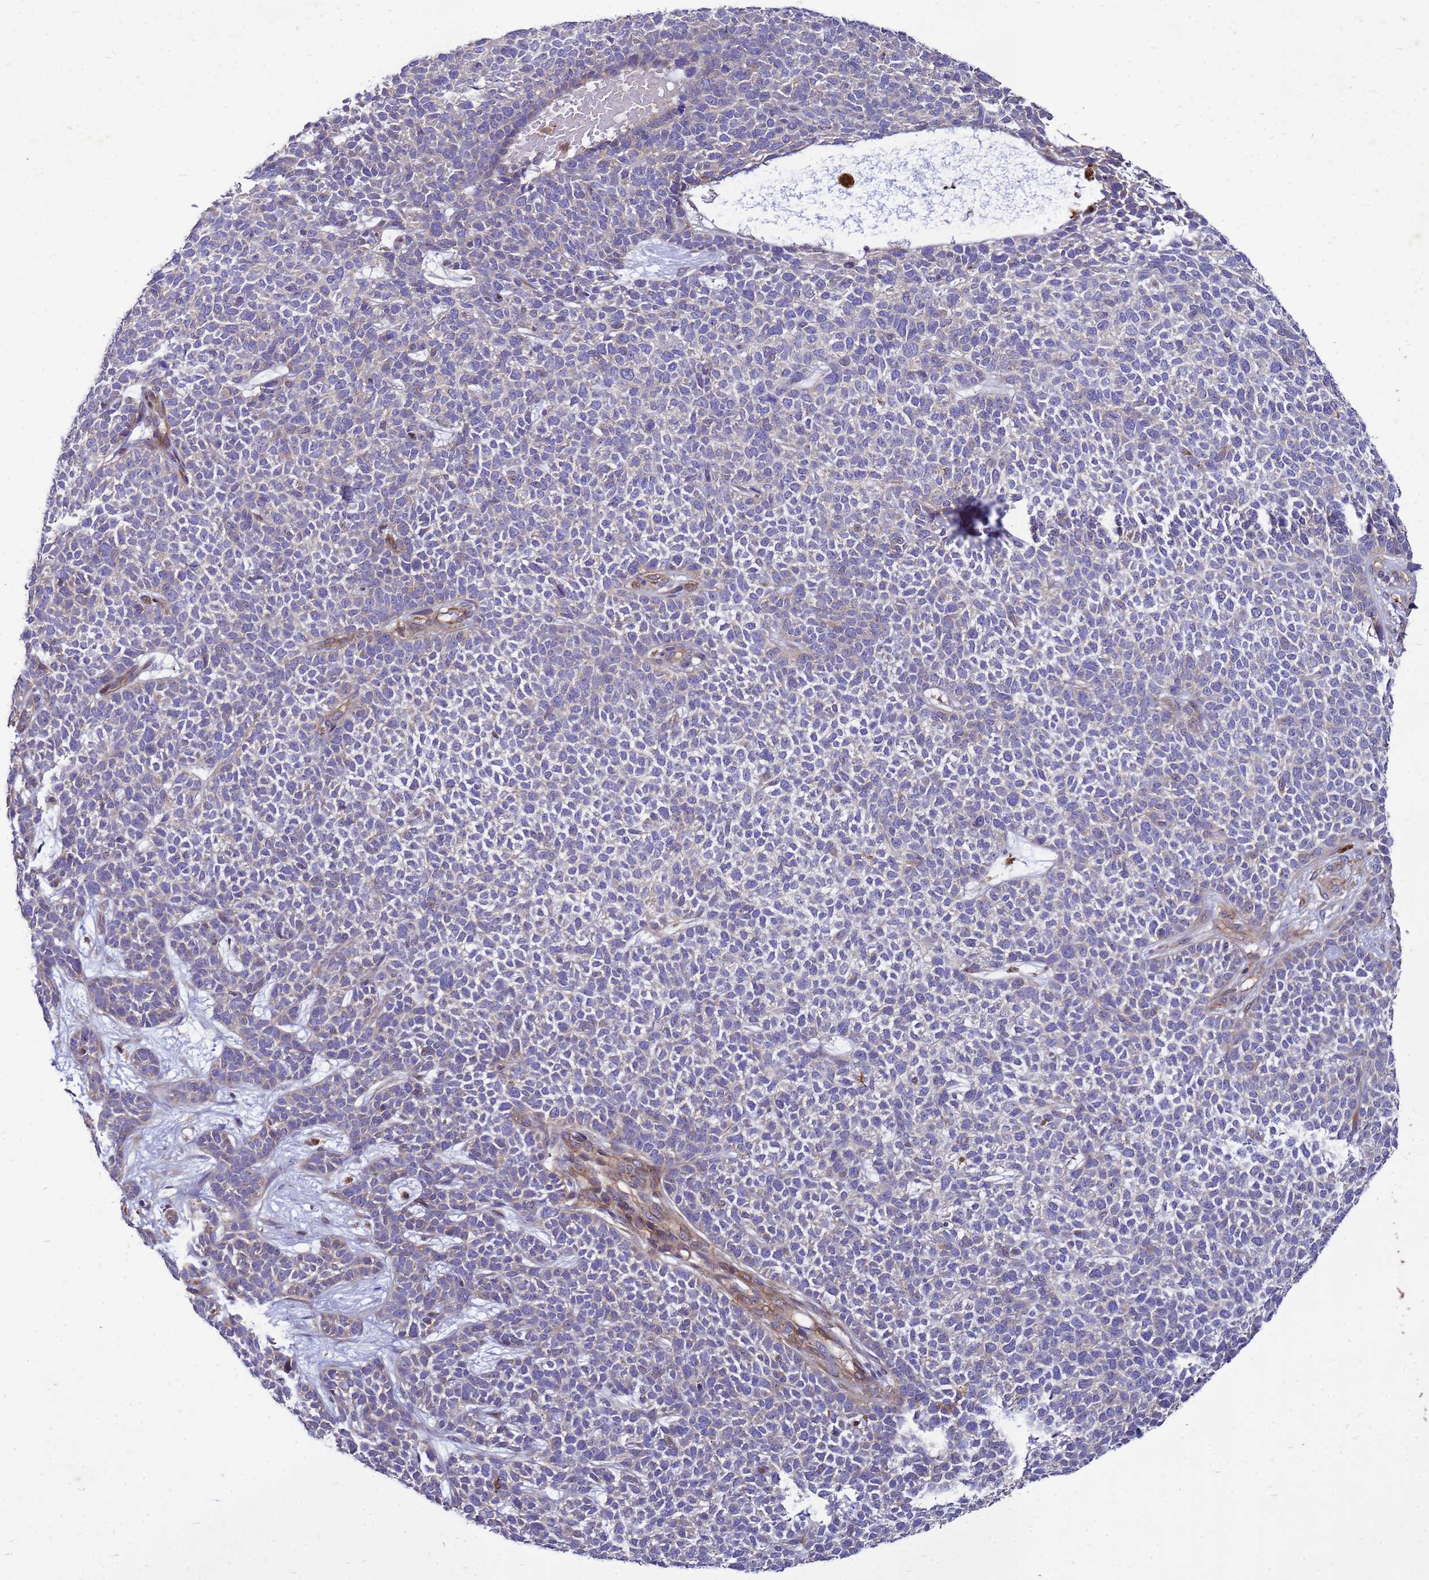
{"staining": {"intensity": "weak", "quantity": "<25%", "location": "cytoplasmic/membranous"}, "tissue": "skin cancer", "cell_type": "Tumor cells", "image_type": "cancer", "snomed": [{"axis": "morphology", "description": "Basal cell carcinoma"}, {"axis": "topography", "description": "Skin"}], "caption": "Tumor cells are negative for brown protein staining in basal cell carcinoma (skin).", "gene": "RNF215", "patient": {"sex": "female", "age": 84}}